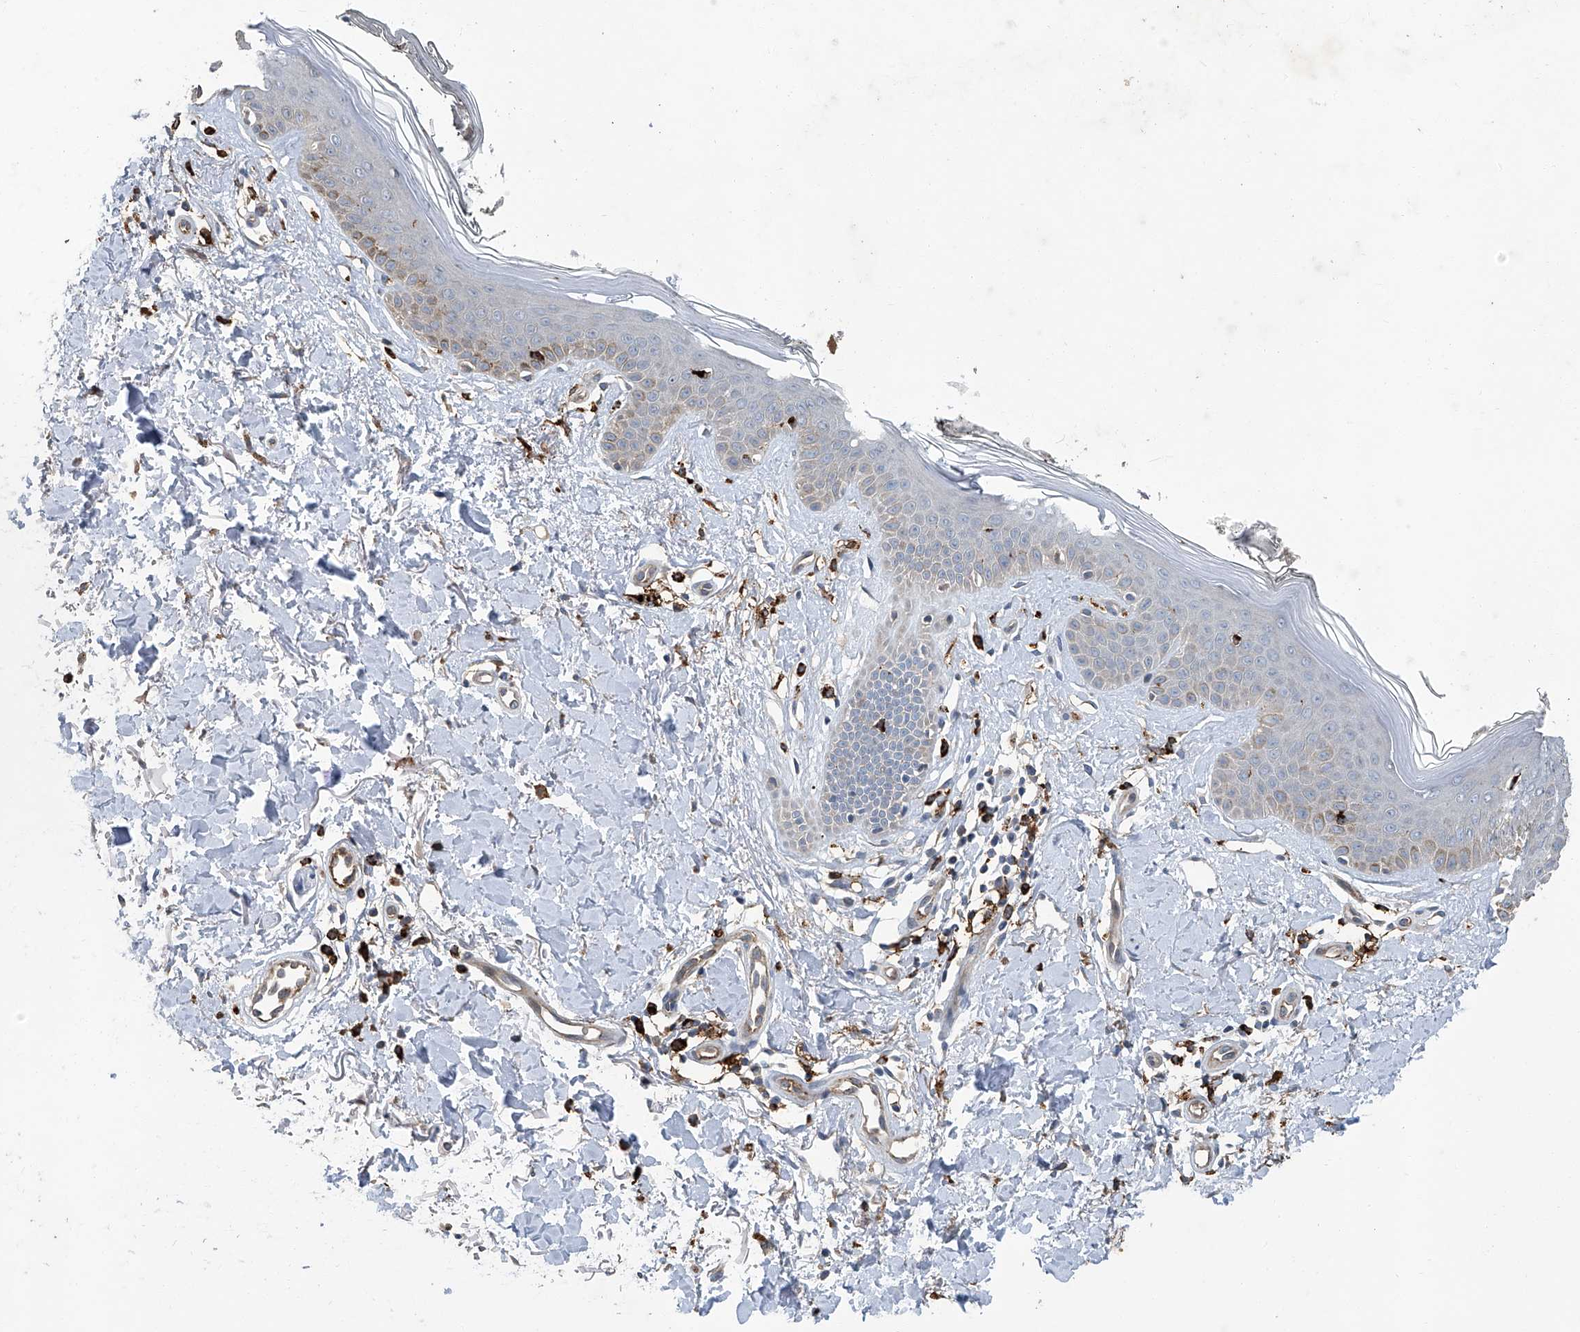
{"staining": {"intensity": "weak", "quantity": ">75%", "location": "cytoplasmic/membranous"}, "tissue": "skin", "cell_type": "Fibroblasts", "image_type": "normal", "snomed": [{"axis": "morphology", "description": "Normal tissue, NOS"}, {"axis": "topography", "description": "Skin"}], "caption": "IHC (DAB) staining of normal human skin exhibits weak cytoplasmic/membranous protein positivity in approximately >75% of fibroblasts.", "gene": "FAM167A", "patient": {"sex": "female", "age": 64}}